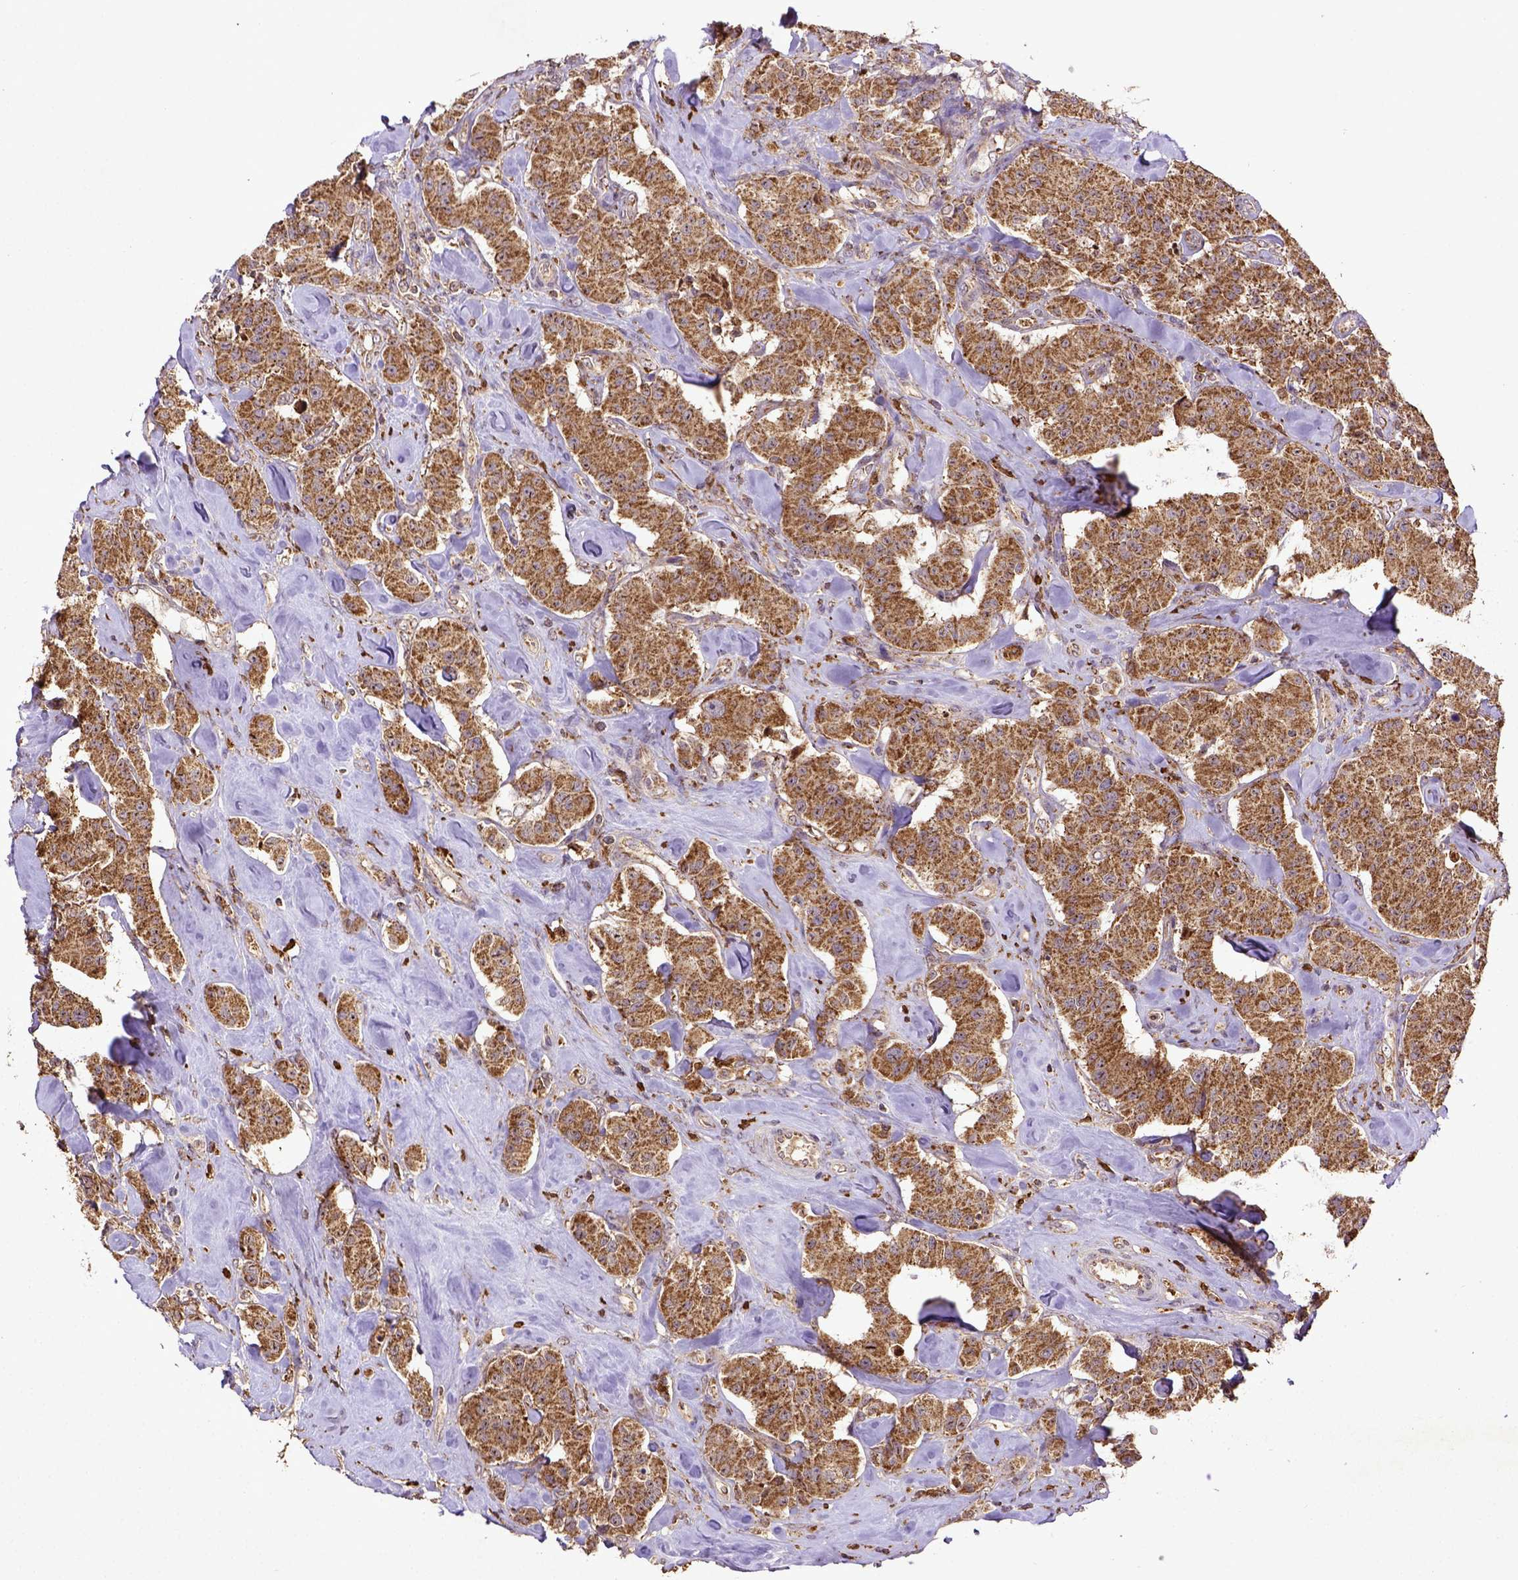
{"staining": {"intensity": "strong", "quantity": ">75%", "location": "cytoplasmic/membranous"}, "tissue": "carcinoid", "cell_type": "Tumor cells", "image_type": "cancer", "snomed": [{"axis": "morphology", "description": "Carcinoid, malignant, NOS"}, {"axis": "topography", "description": "Pancreas"}], "caption": "IHC (DAB) staining of carcinoid exhibits strong cytoplasmic/membranous protein expression in approximately >75% of tumor cells. (DAB IHC, brown staining for protein, blue staining for nuclei).", "gene": "MT-CO1", "patient": {"sex": "male", "age": 41}}